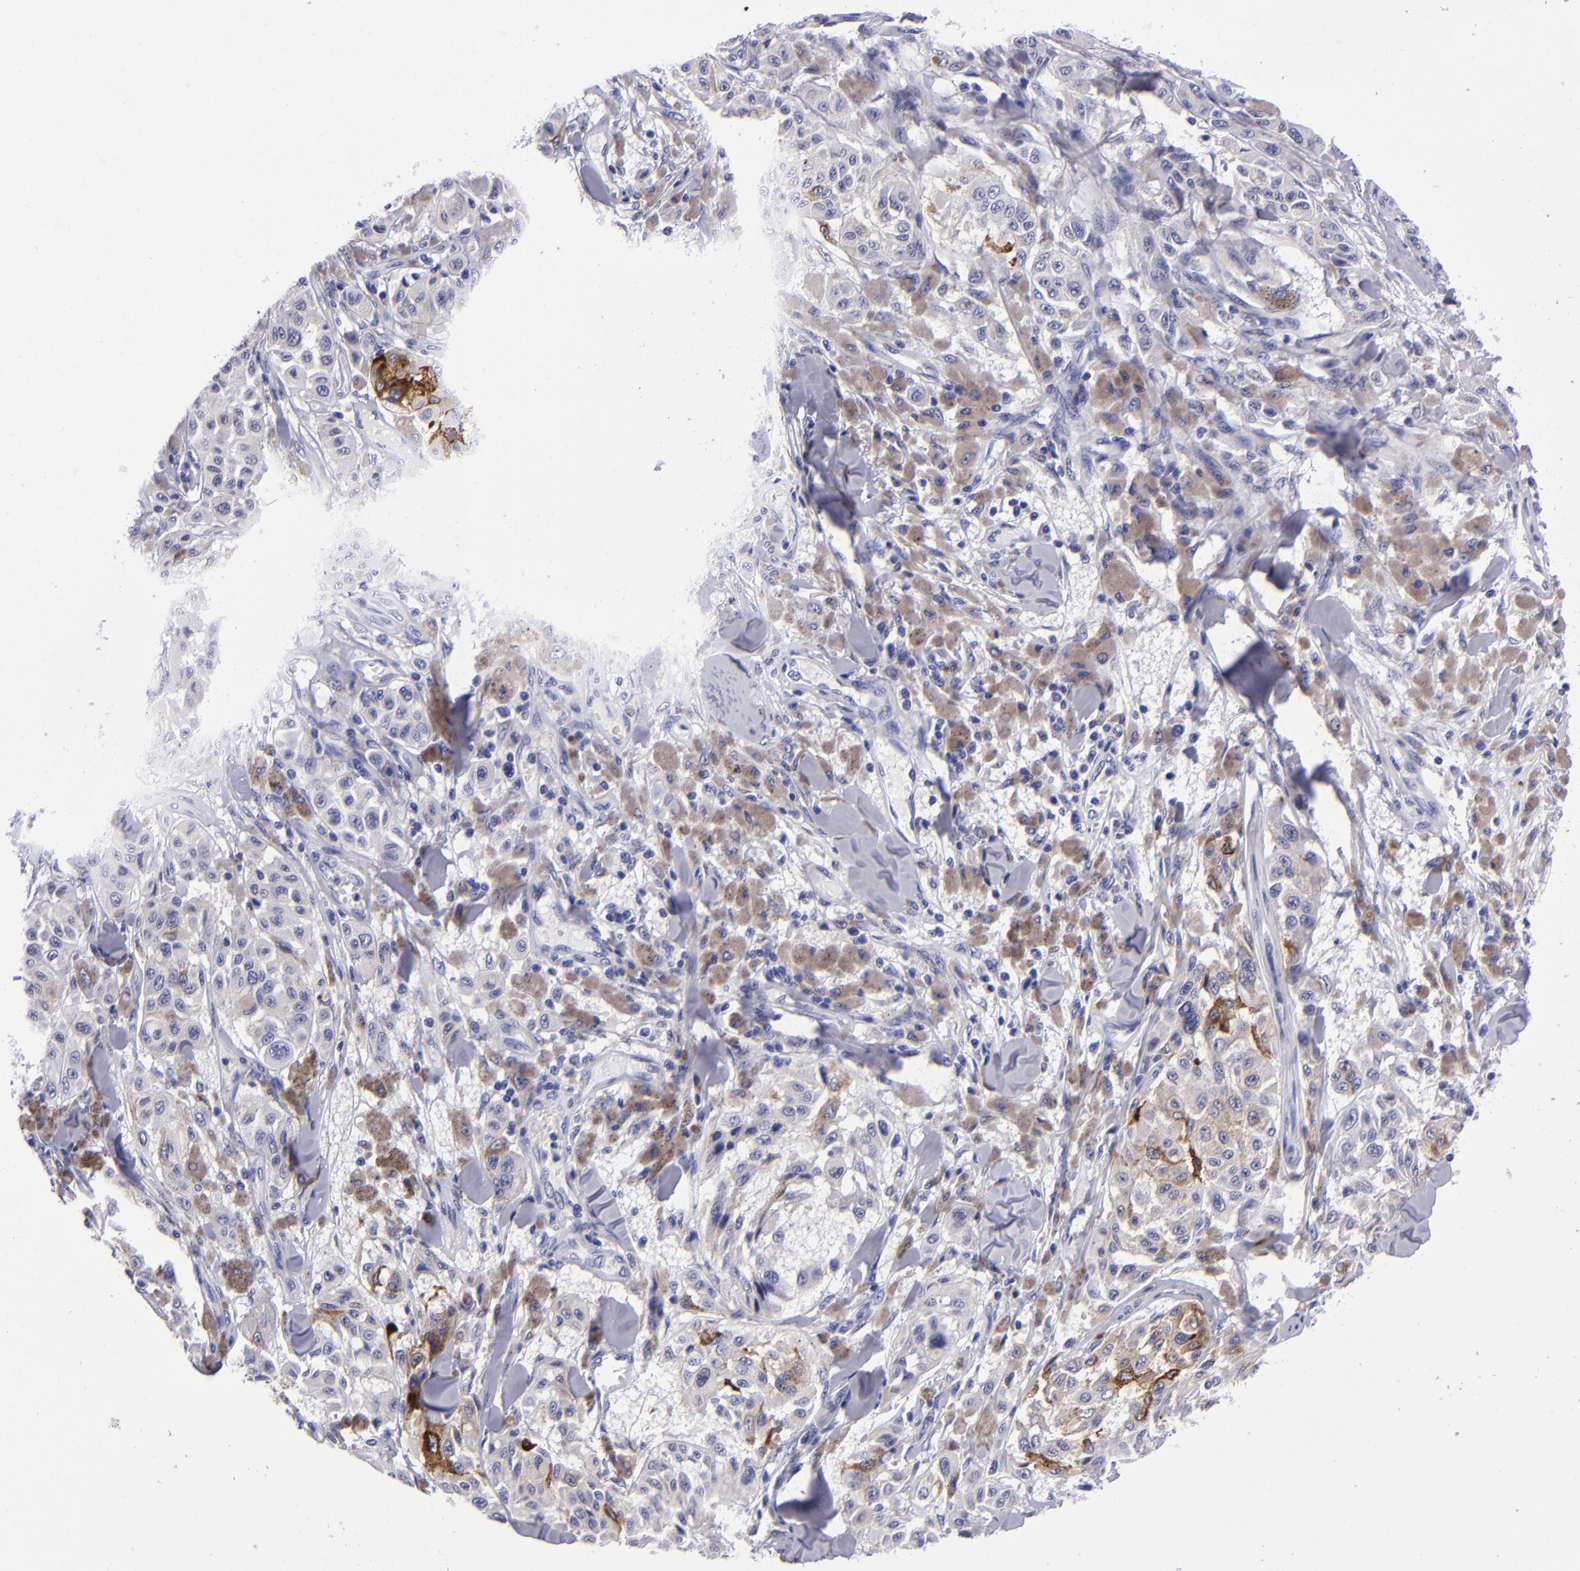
{"staining": {"intensity": "moderate", "quantity": "<25%", "location": "cytoplasmic/membranous"}, "tissue": "melanoma", "cell_type": "Tumor cells", "image_type": "cancer", "snomed": [{"axis": "morphology", "description": "Malignant melanoma, NOS"}, {"axis": "topography", "description": "Skin"}], "caption": "Human malignant melanoma stained for a protein (brown) reveals moderate cytoplasmic/membranous positive staining in about <25% of tumor cells.", "gene": "TYRP1", "patient": {"sex": "female", "age": 64}}